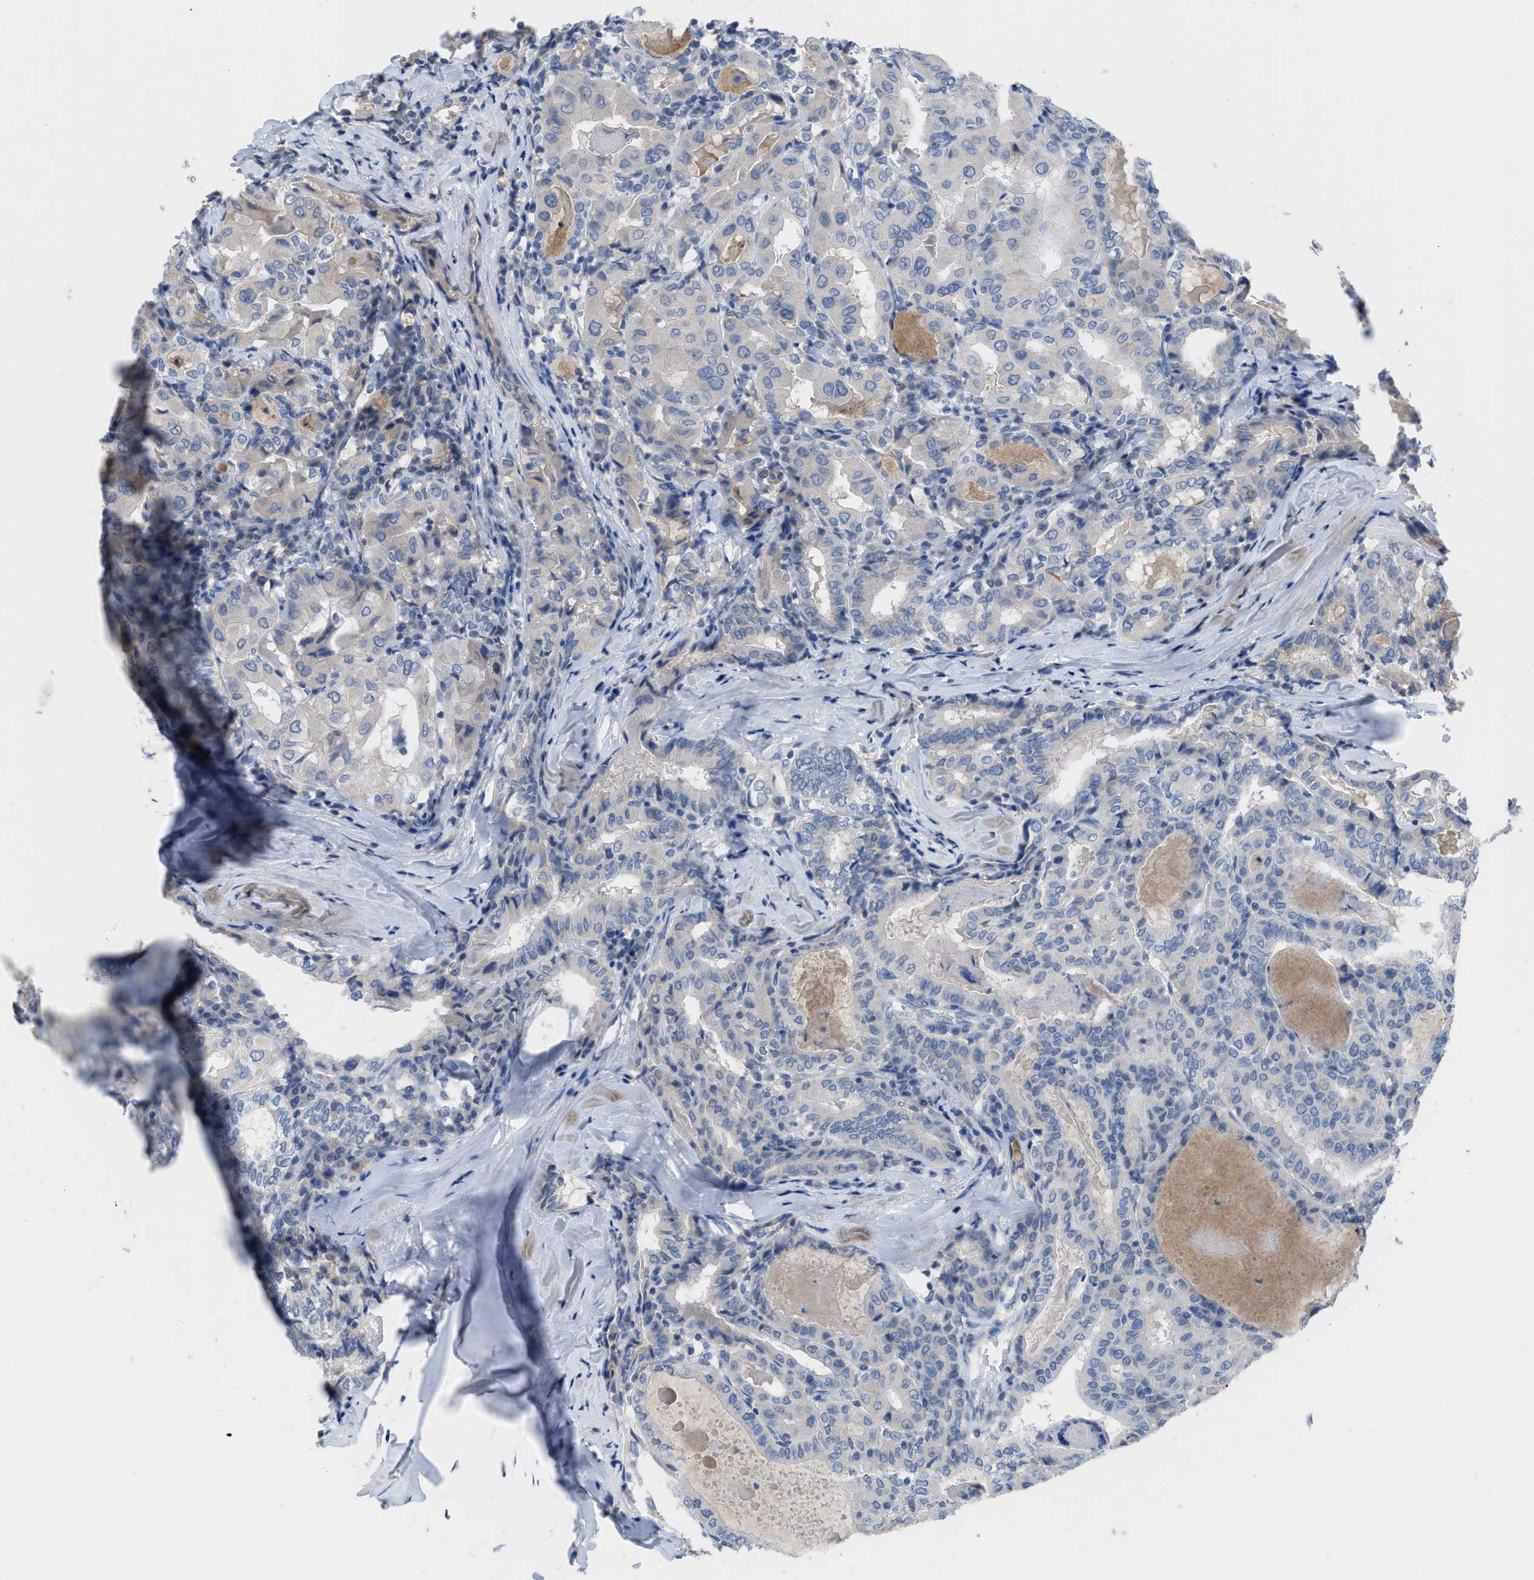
{"staining": {"intensity": "negative", "quantity": "none", "location": "none"}, "tissue": "thyroid cancer", "cell_type": "Tumor cells", "image_type": "cancer", "snomed": [{"axis": "morphology", "description": "Papillary adenocarcinoma, NOS"}, {"axis": "topography", "description": "Thyroid gland"}], "caption": "A high-resolution micrograph shows immunohistochemistry (IHC) staining of thyroid cancer, which demonstrates no significant positivity in tumor cells.", "gene": "HPX", "patient": {"sex": "female", "age": 42}}